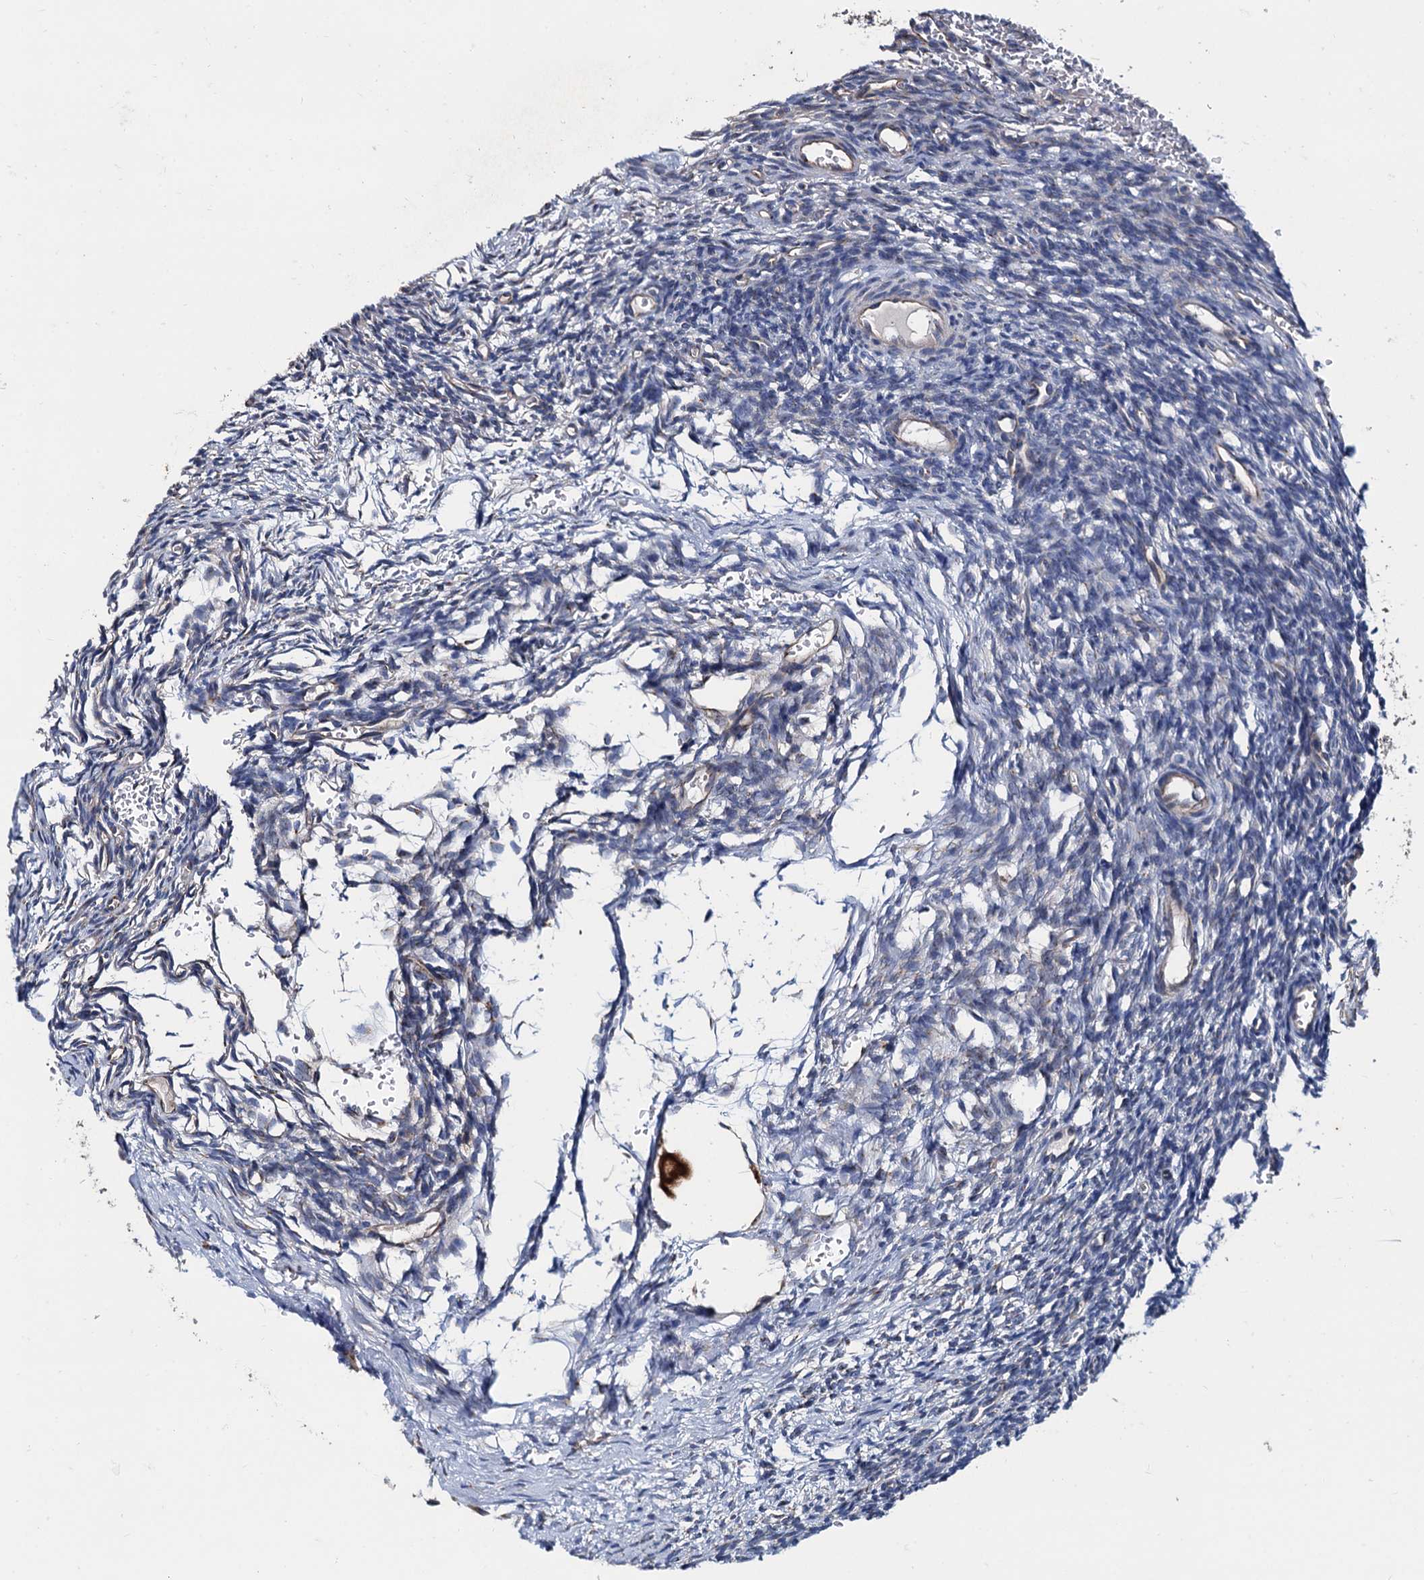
{"staining": {"intensity": "negative", "quantity": "none", "location": "none"}, "tissue": "ovary", "cell_type": "Ovarian stroma cells", "image_type": "normal", "snomed": [{"axis": "morphology", "description": "Normal tissue, NOS"}, {"axis": "topography", "description": "Ovary"}], "caption": "The immunohistochemistry micrograph has no significant staining in ovarian stroma cells of ovary. (DAB immunohistochemistry (IHC) with hematoxylin counter stain).", "gene": "NGRN", "patient": {"sex": "female", "age": 39}}